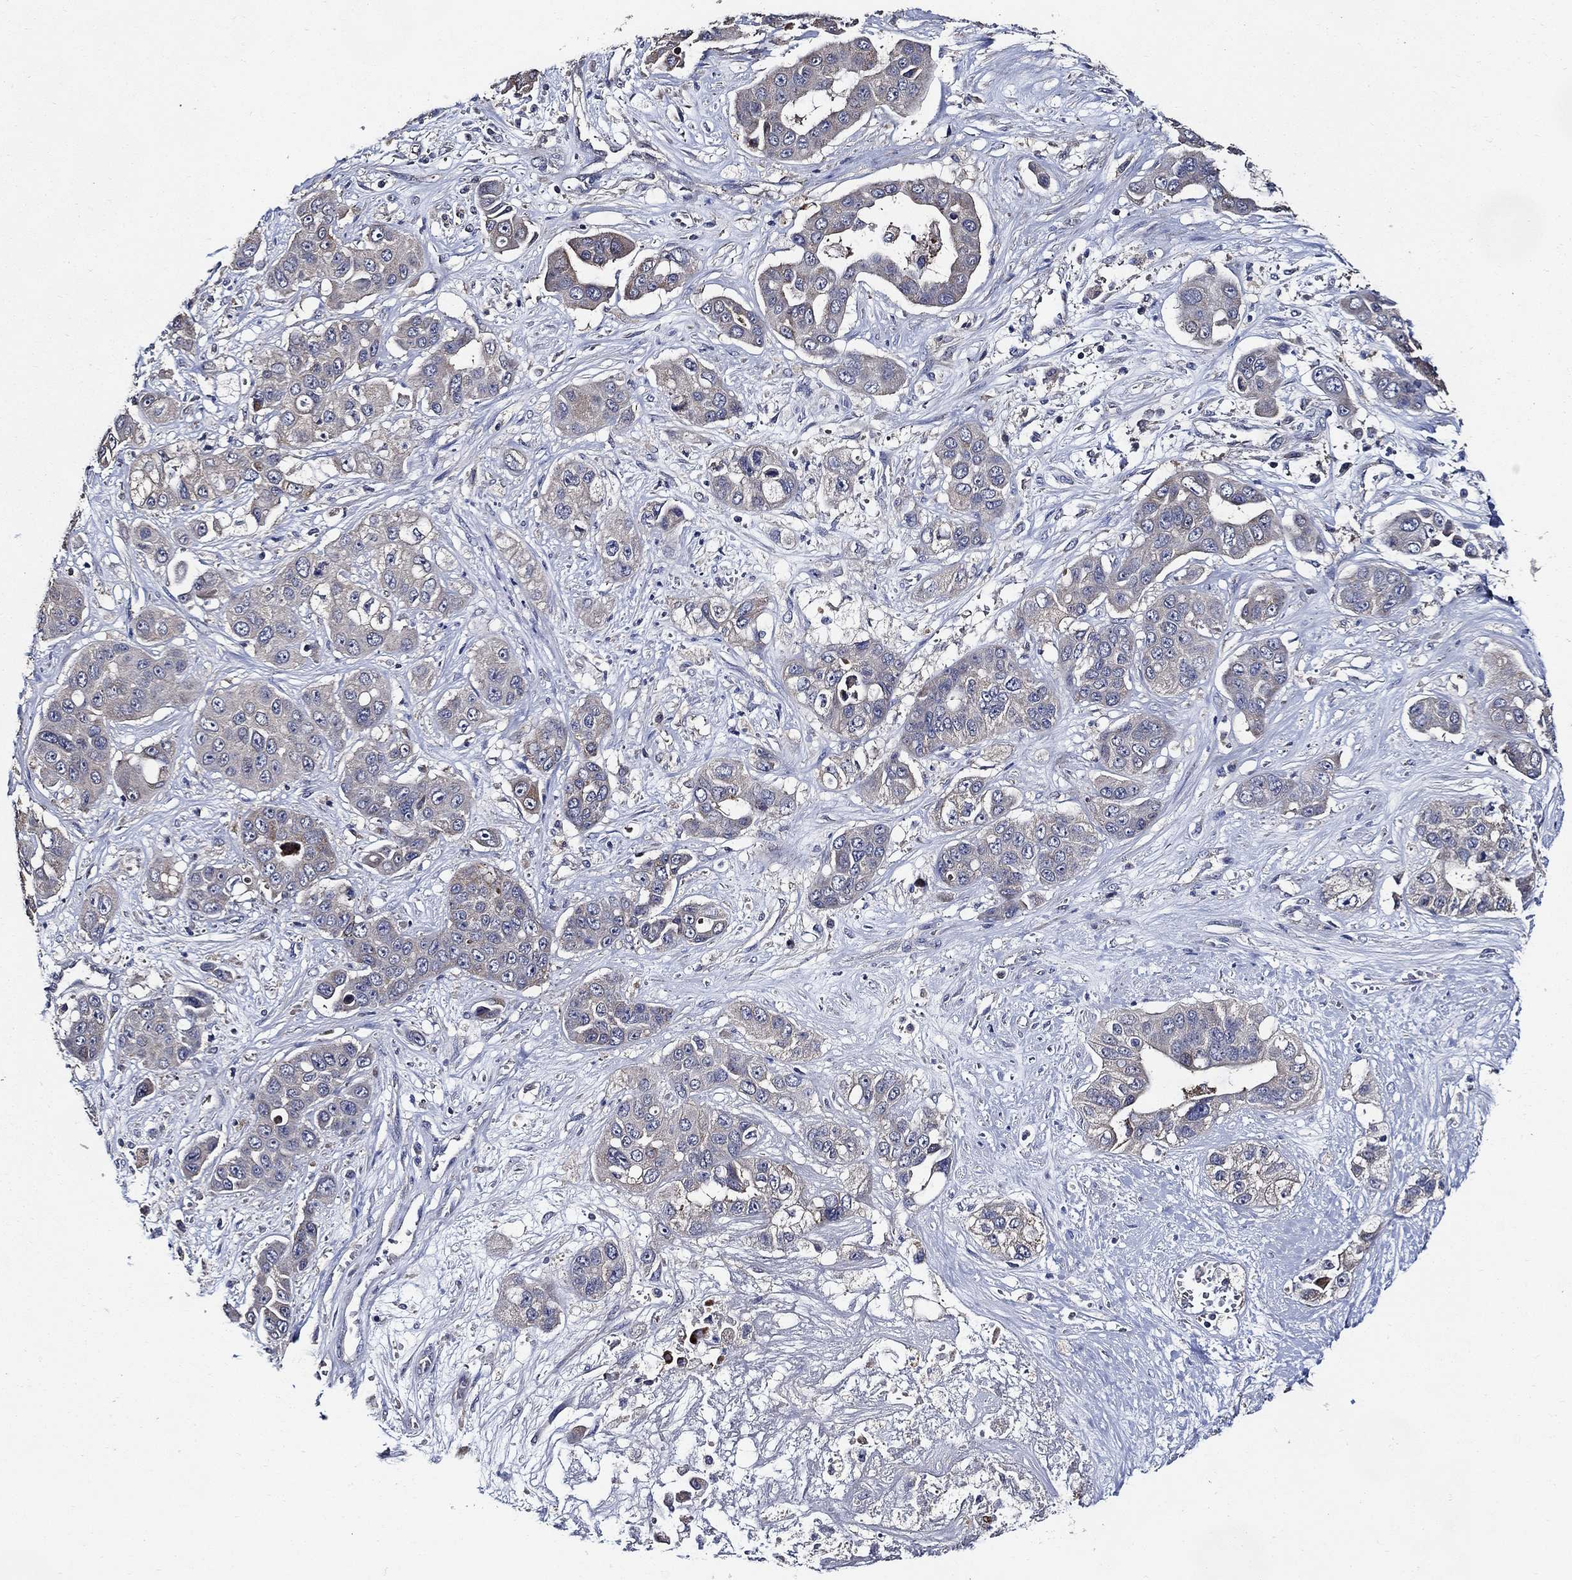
{"staining": {"intensity": "moderate", "quantity": "<25%", "location": "cytoplasmic/membranous"}, "tissue": "liver cancer", "cell_type": "Tumor cells", "image_type": "cancer", "snomed": [{"axis": "morphology", "description": "Cholangiocarcinoma"}, {"axis": "topography", "description": "Liver"}], "caption": "A brown stain highlights moderate cytoplasmic/membranous expression of a protein in liver cancer (cholangiocarcinoma) tumor cells.", "gene": "WDR53", "patient": {"sex": "female", "age": 52}}